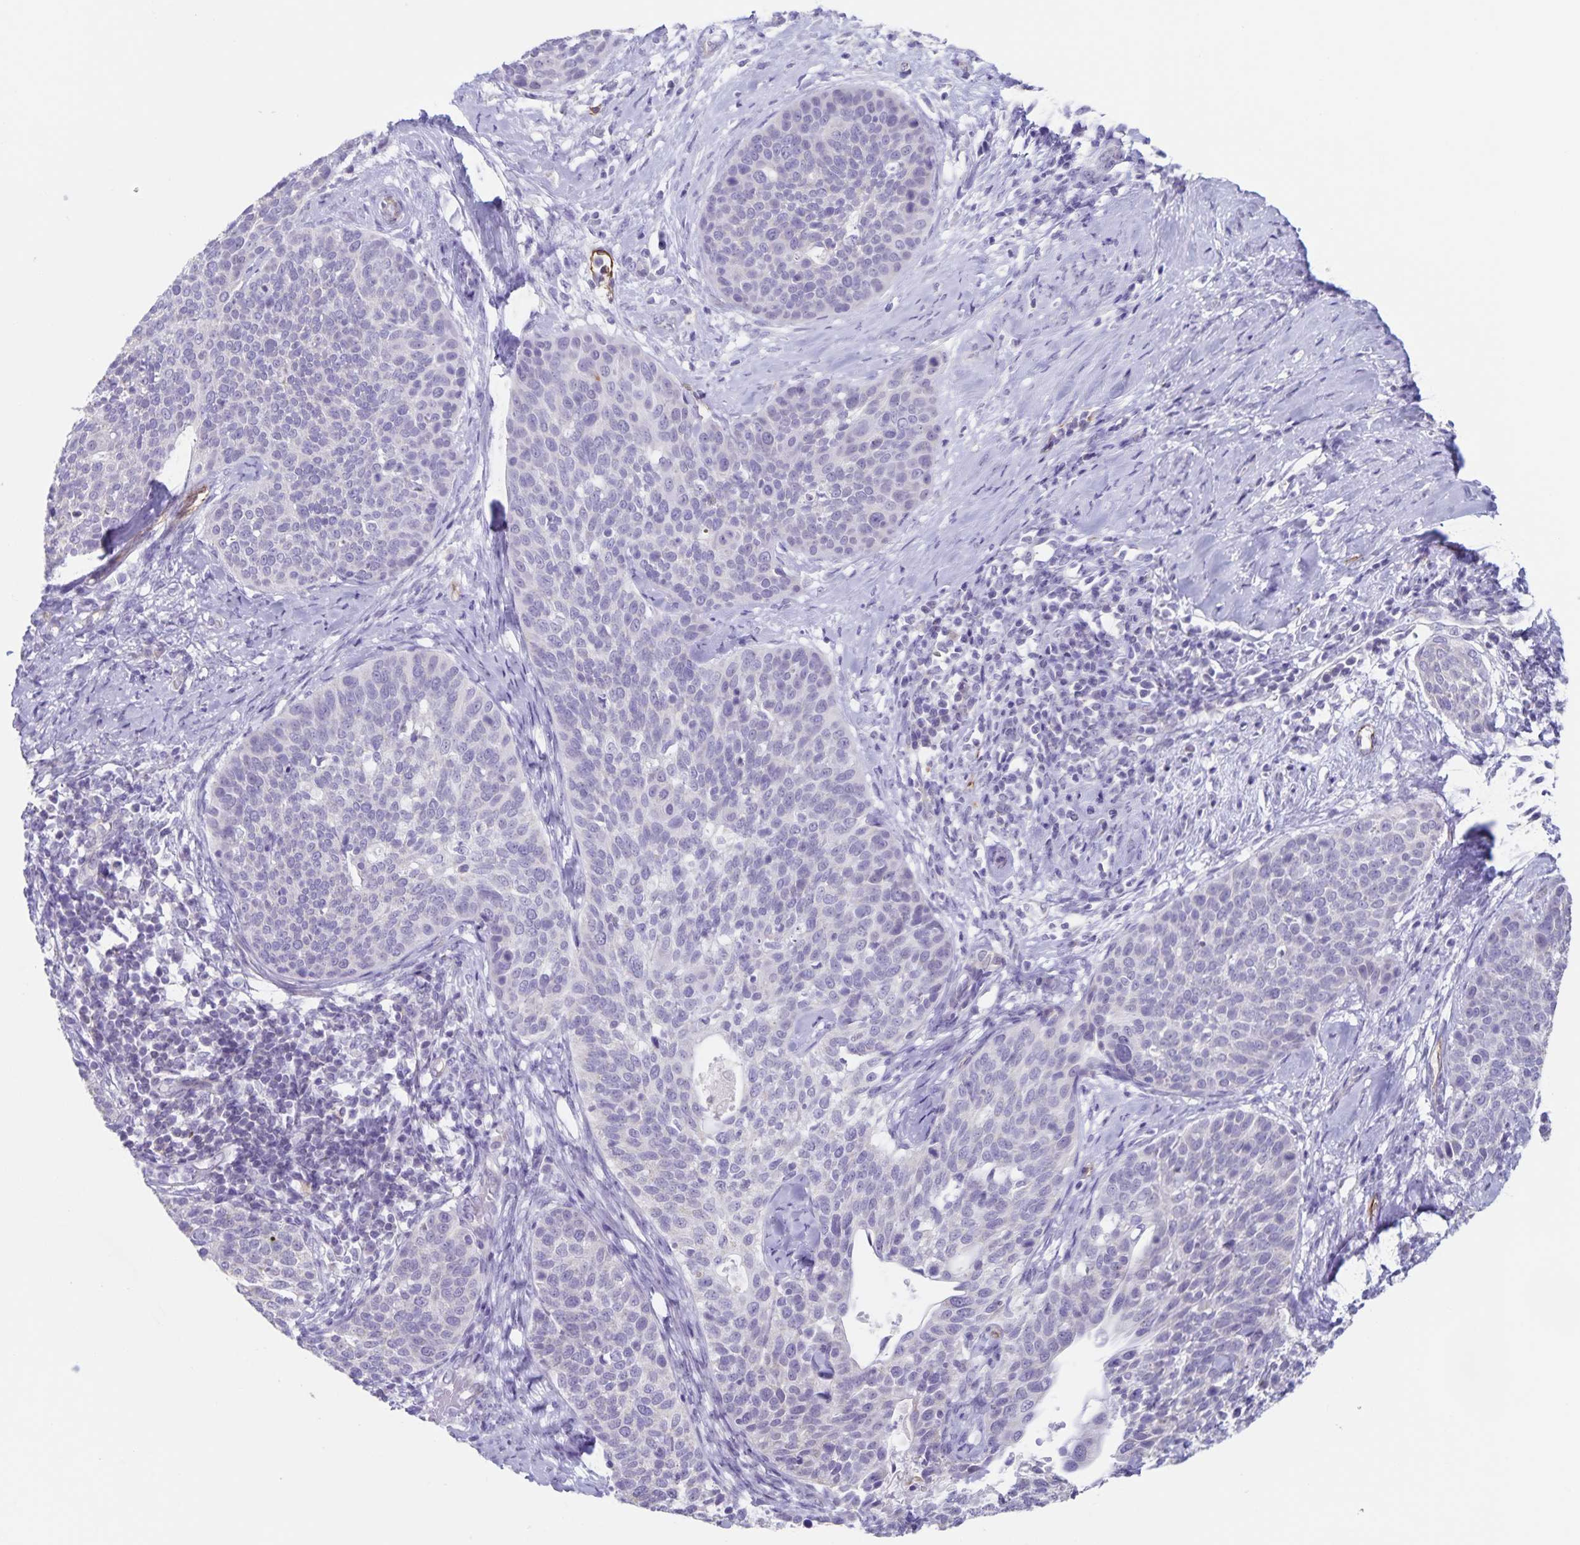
{"staining": {"intensity": "negative", "quantity": "none", "location": "none"}, "tissue": "cervical cancer", "cell_type": "Tumor cells", "image_type": "cancer", "snomed": [{"axis": "morphology", "description": "Squamous cell carcinoma, NOS"}, {"axis": "topography", "description": "Cervix"}], "caption": "Immunohistochemistry of human cervical cancer reveals no expression in tumor cells.", "gene": "SYNM", "patient": {"sex": "female", "age": 69}}